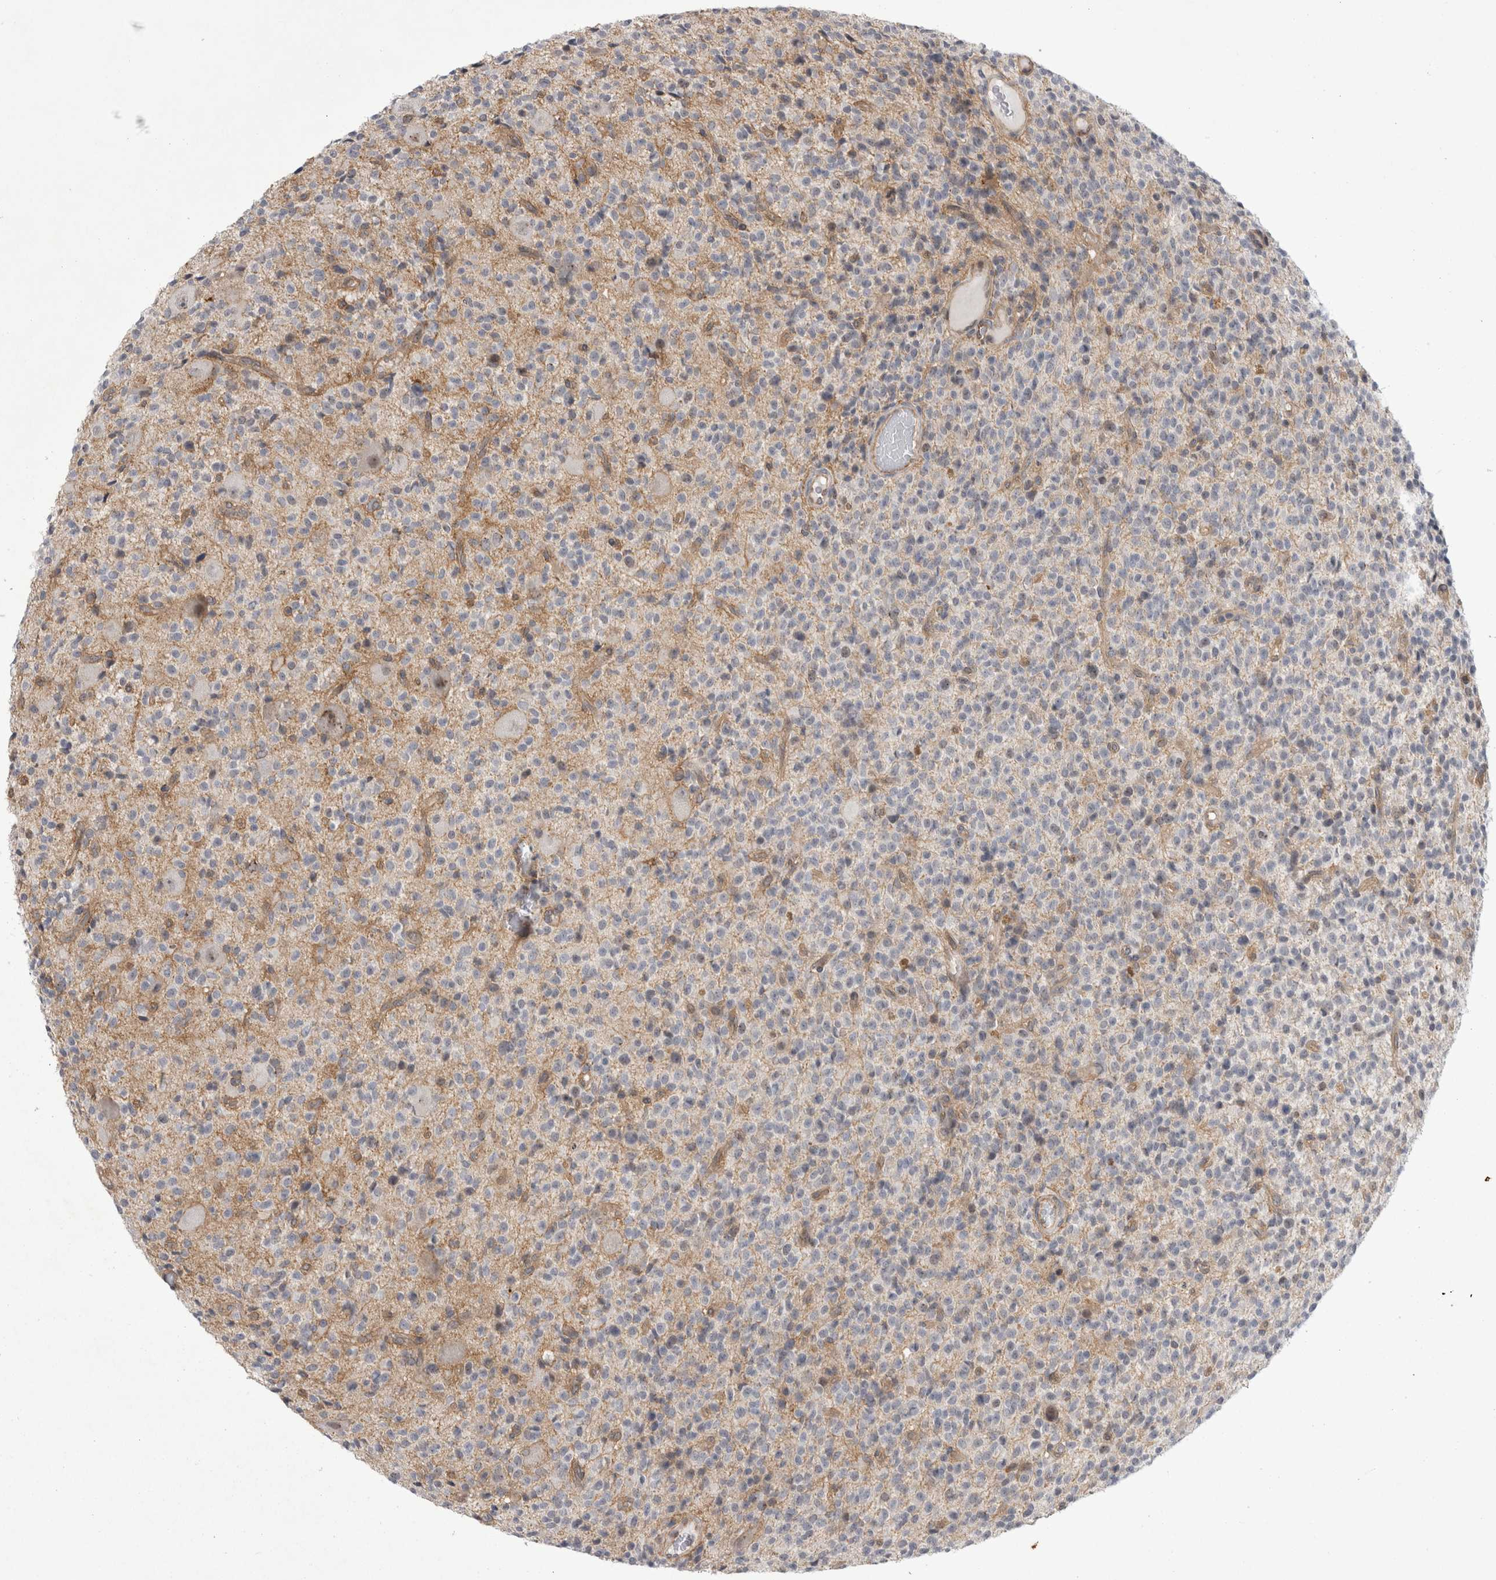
{"staining": {"intensity": "negative", "quantity": "none", "location": "none"}, "tissue": "glioma", "cell_type": "Tumor cells", "image_type": "cancer", "snomed": [{"axis": "morphology", "description": "Glioma, malignant, High grade"}, {"axis": "topography", "description": "Brain"}], "caption": "Histopathology image shows no significant protein positivity in tumor cells of glioma.", "gene": "PARP11", "patient": {"sex": "male", "age": 34}}